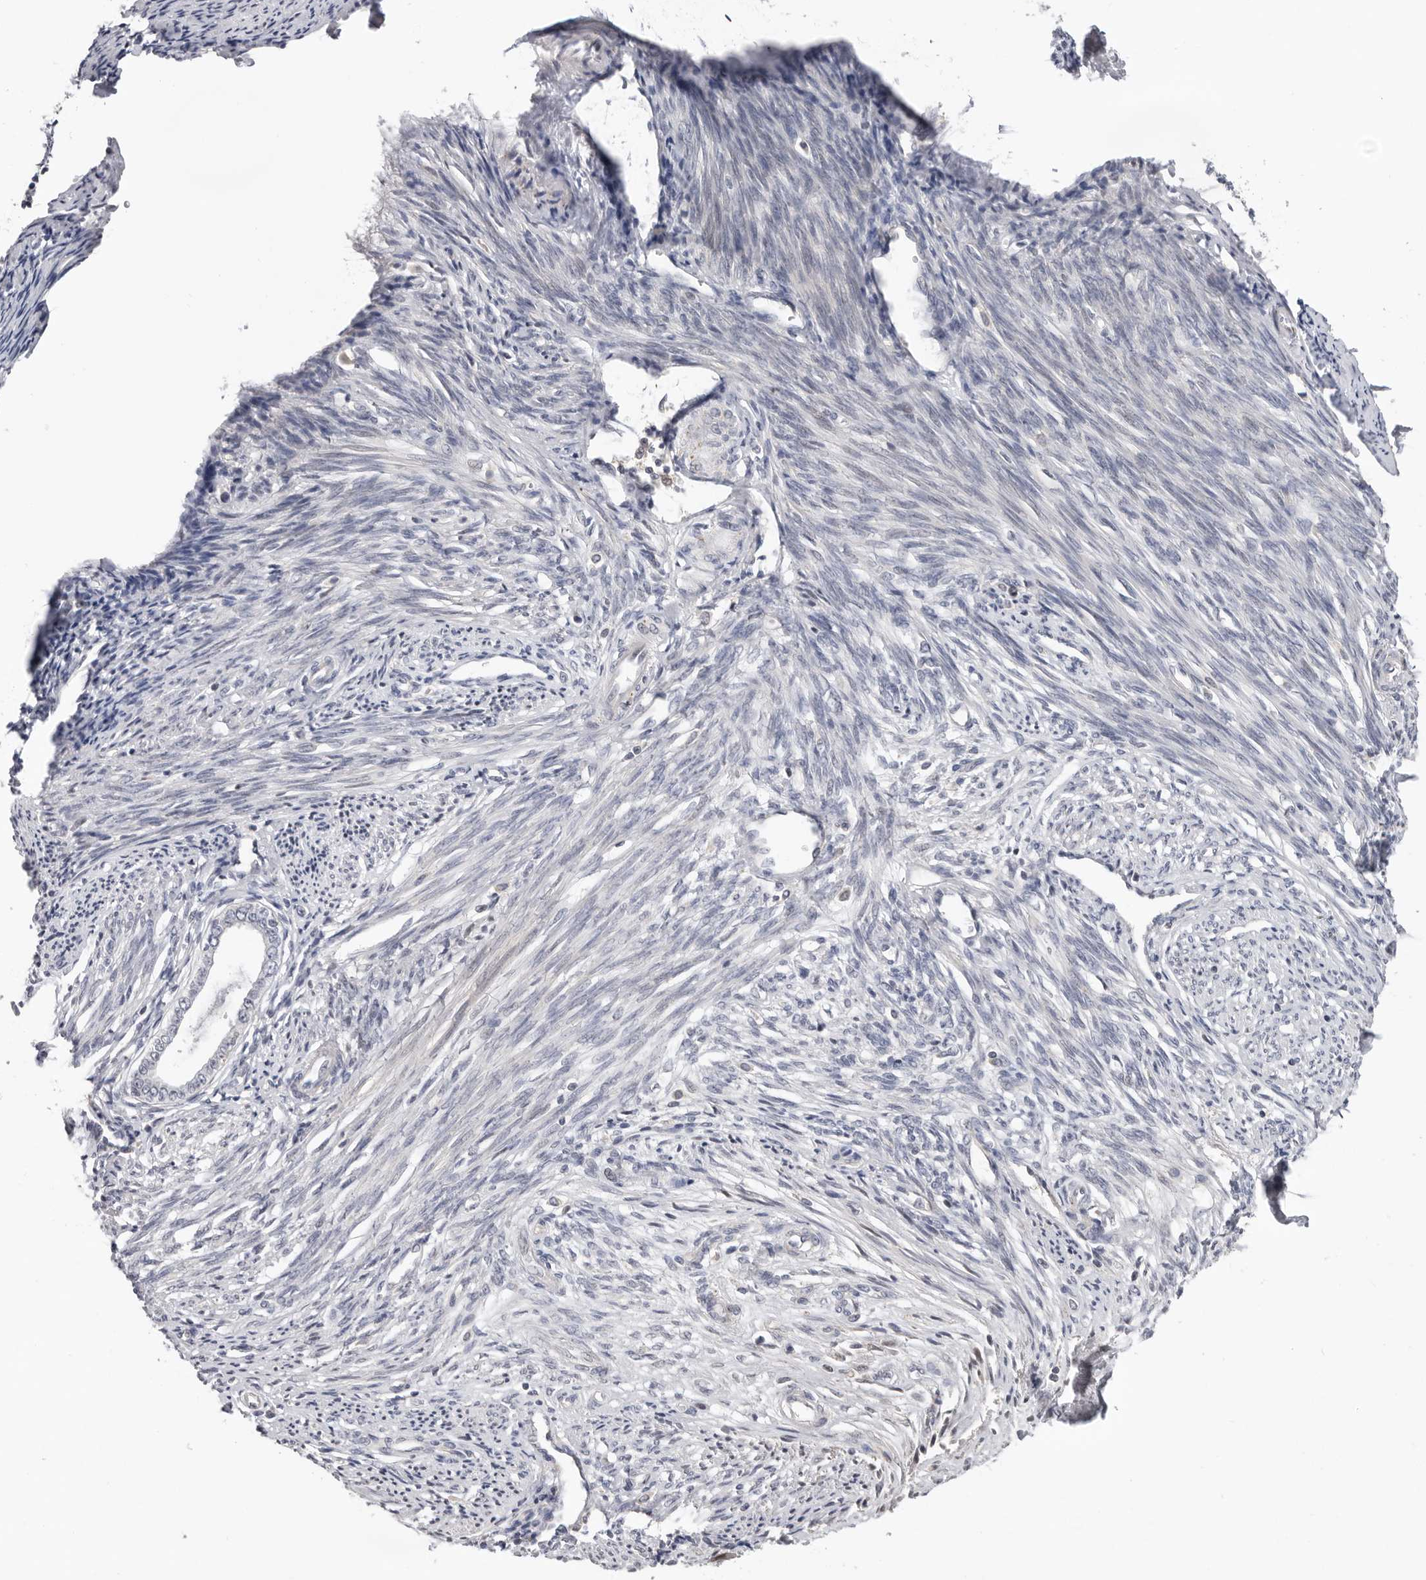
{"staining": {"intensity": "negative", "quantity": "none", "location": "none"}, "tissue": "endometrium", "cell_type": "Cells in endometrial stroma", "image_type": "normal", "snomed": [{"axis": "morphology", "description": "Normal tissue, NOS"}, {"axis": "topography", "description": "Endometrium"}], "caption": "Cells in endometrial stroma show no significant protein staining in benign endometrium. Nuclei are stained in blue.", "gene": "BRCA2", "patient": {"sex": "female", "age": 56}}